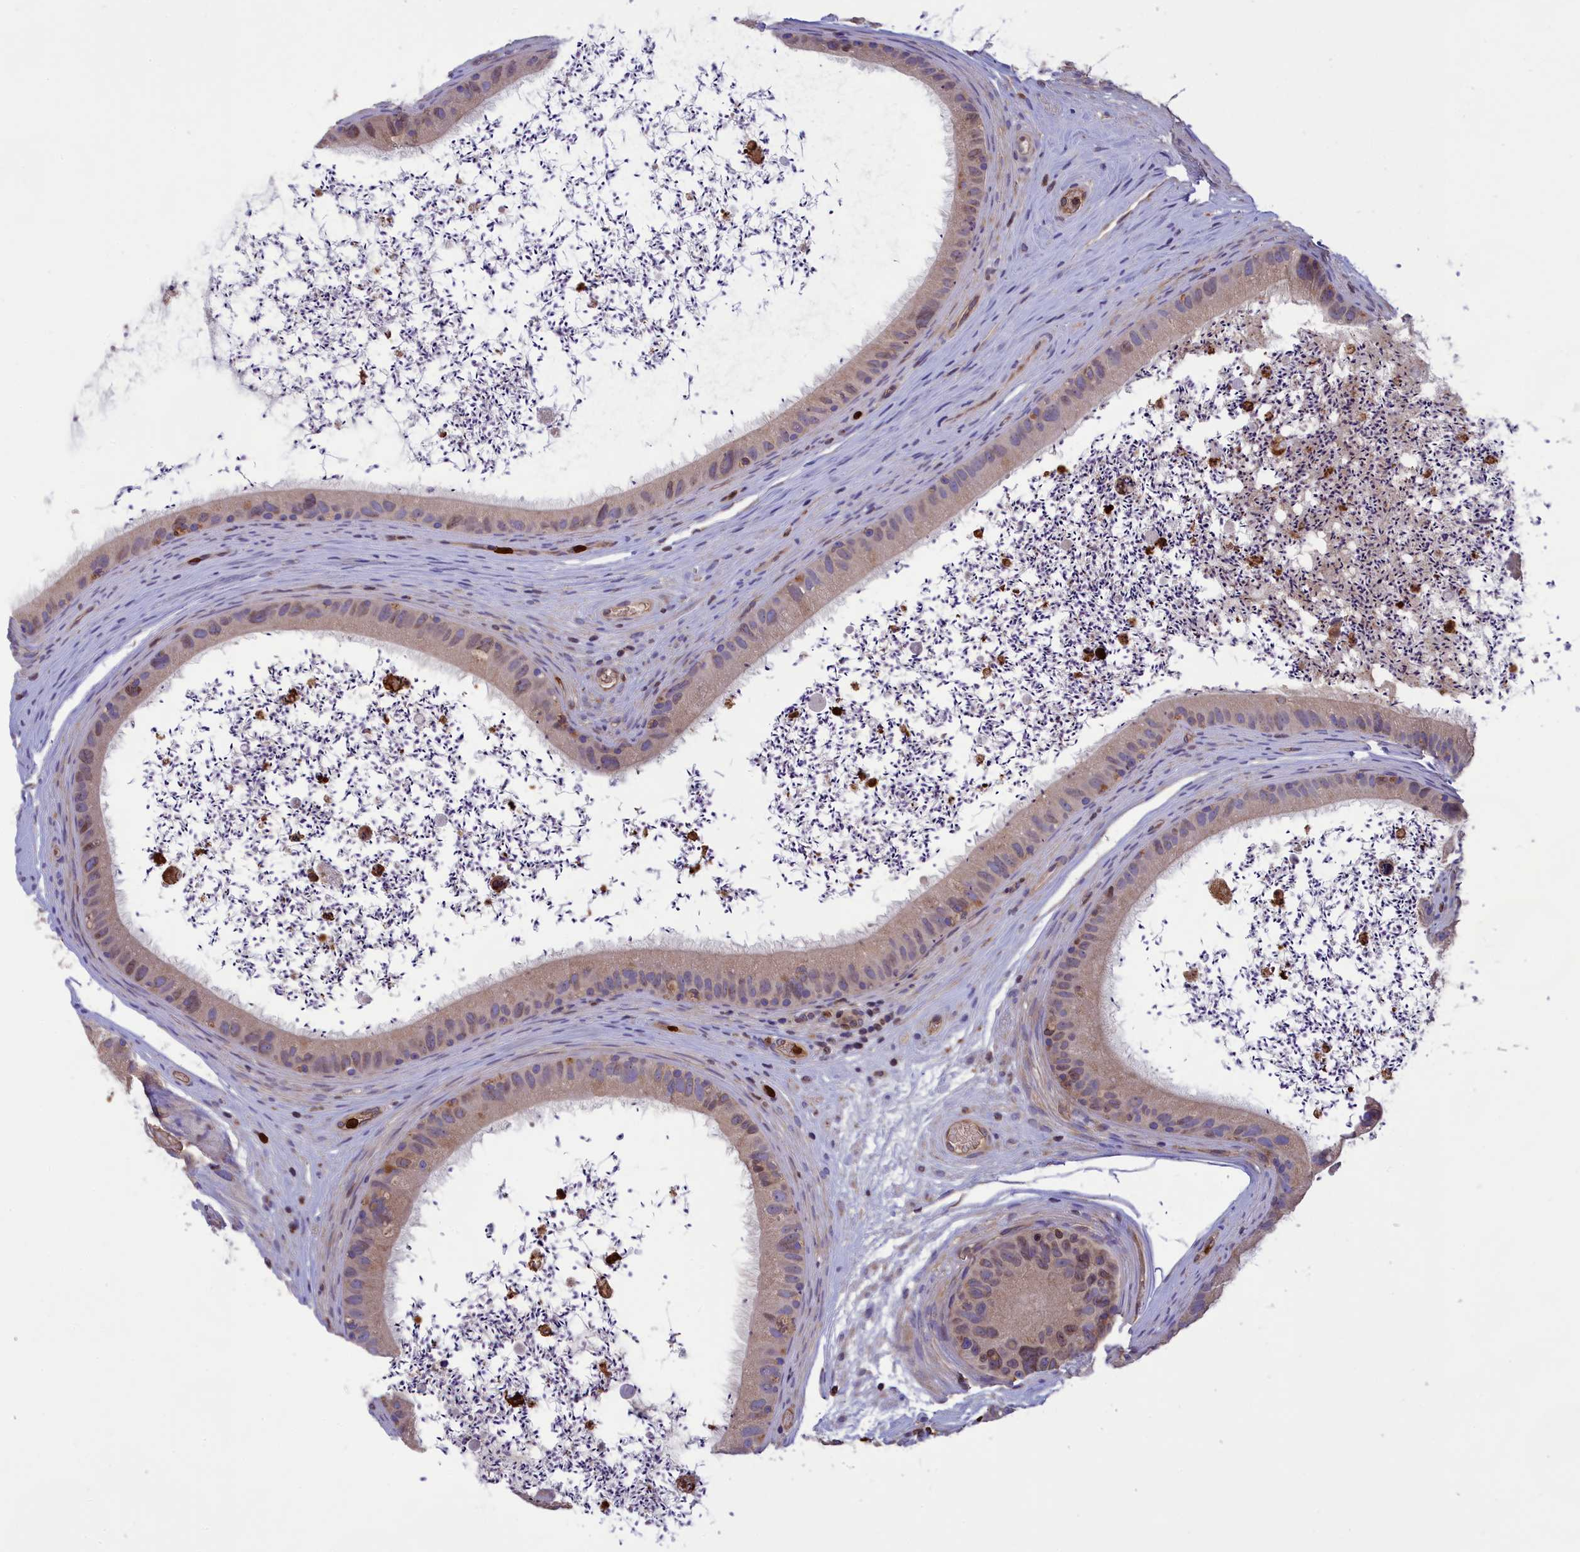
{"staining": {"intensity": "moderate", "quantity": "<25%", "location": "cytoplasmic/membranous"}, "tissue": "epididymis", "cell_type": "Glandular cells", "image_type": "normal", "snomed": [{"axis": "morphology", "description": "Normal tissue, NOS"}, {"axis": "topography", "description": "Epididymis, spermatic cord, NOS"}], "caption": "Epididymis was stained to show a protein in brown. There is low levels of moderate cytoplasmic/membranous positivity in approximately <25% of glandular cells. (Stains: DAB in brown, nuclei in blue, Microscopy: brightfield microscopy at high magnification).", "gene": "PKHD1L1", "patient": {"sex": "male", "age": 50}}